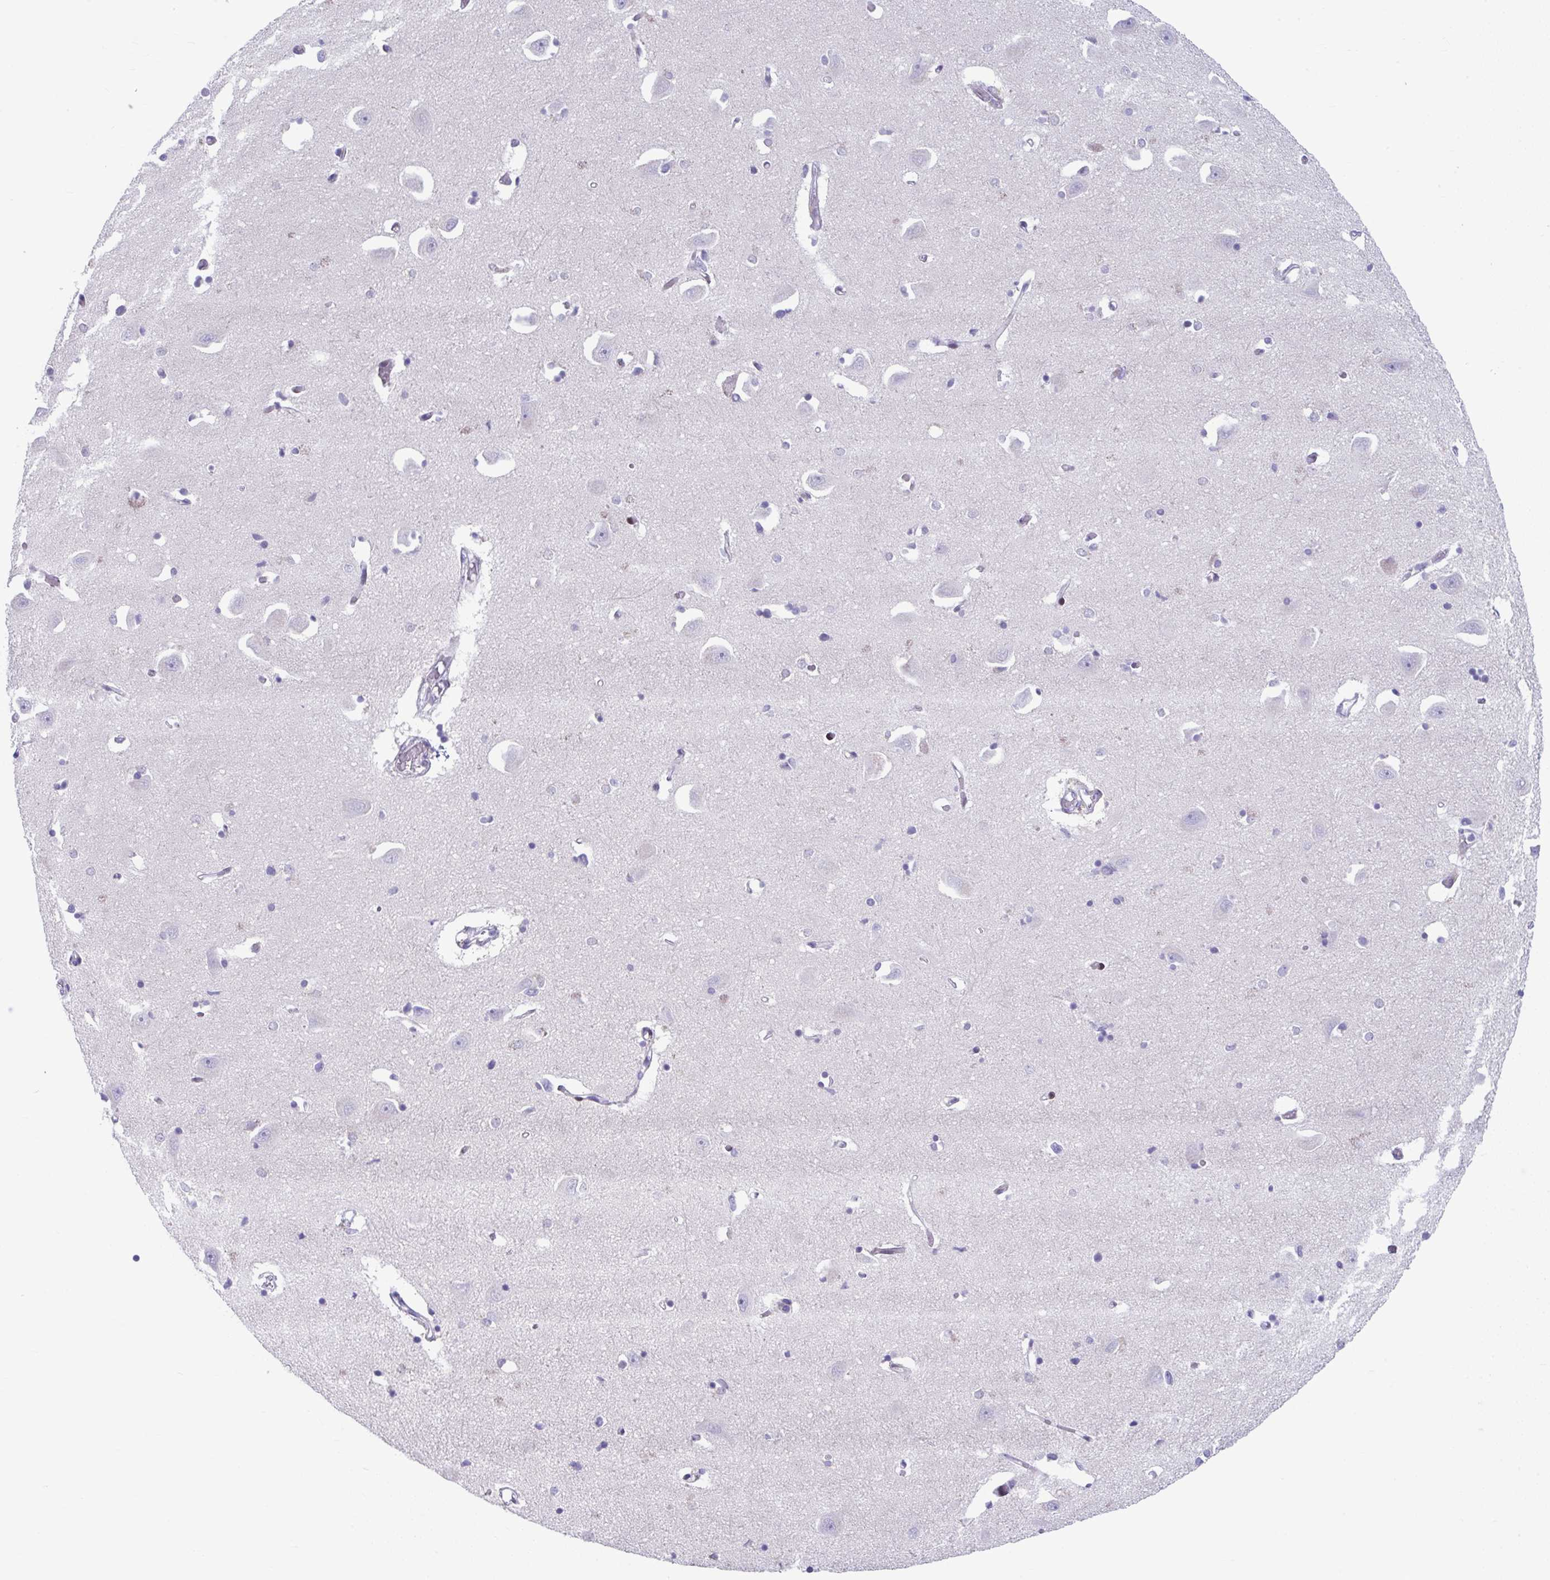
{"staining": {"intensity": "strong", "quantity": "<25%", "location": "nuclear"}, "tissue": "caudate", "cell_type": "Glial cells", "image_type": "normal", "snomed": [{"axis": "morphology", "description": "Normal tissue, NOS"}, {"axis": "topography", "description": "Lateral ventricle wall"}, {"axis": "topography", "description": "Hippocampus"}], "caption": "This is an image of immunohistochemistry (IHC) staining of normal caudate, which shows strong staining in the nuclear of glial cells.", "gene": "ISL1", "patient": {"sex": "female", "age": 63}}